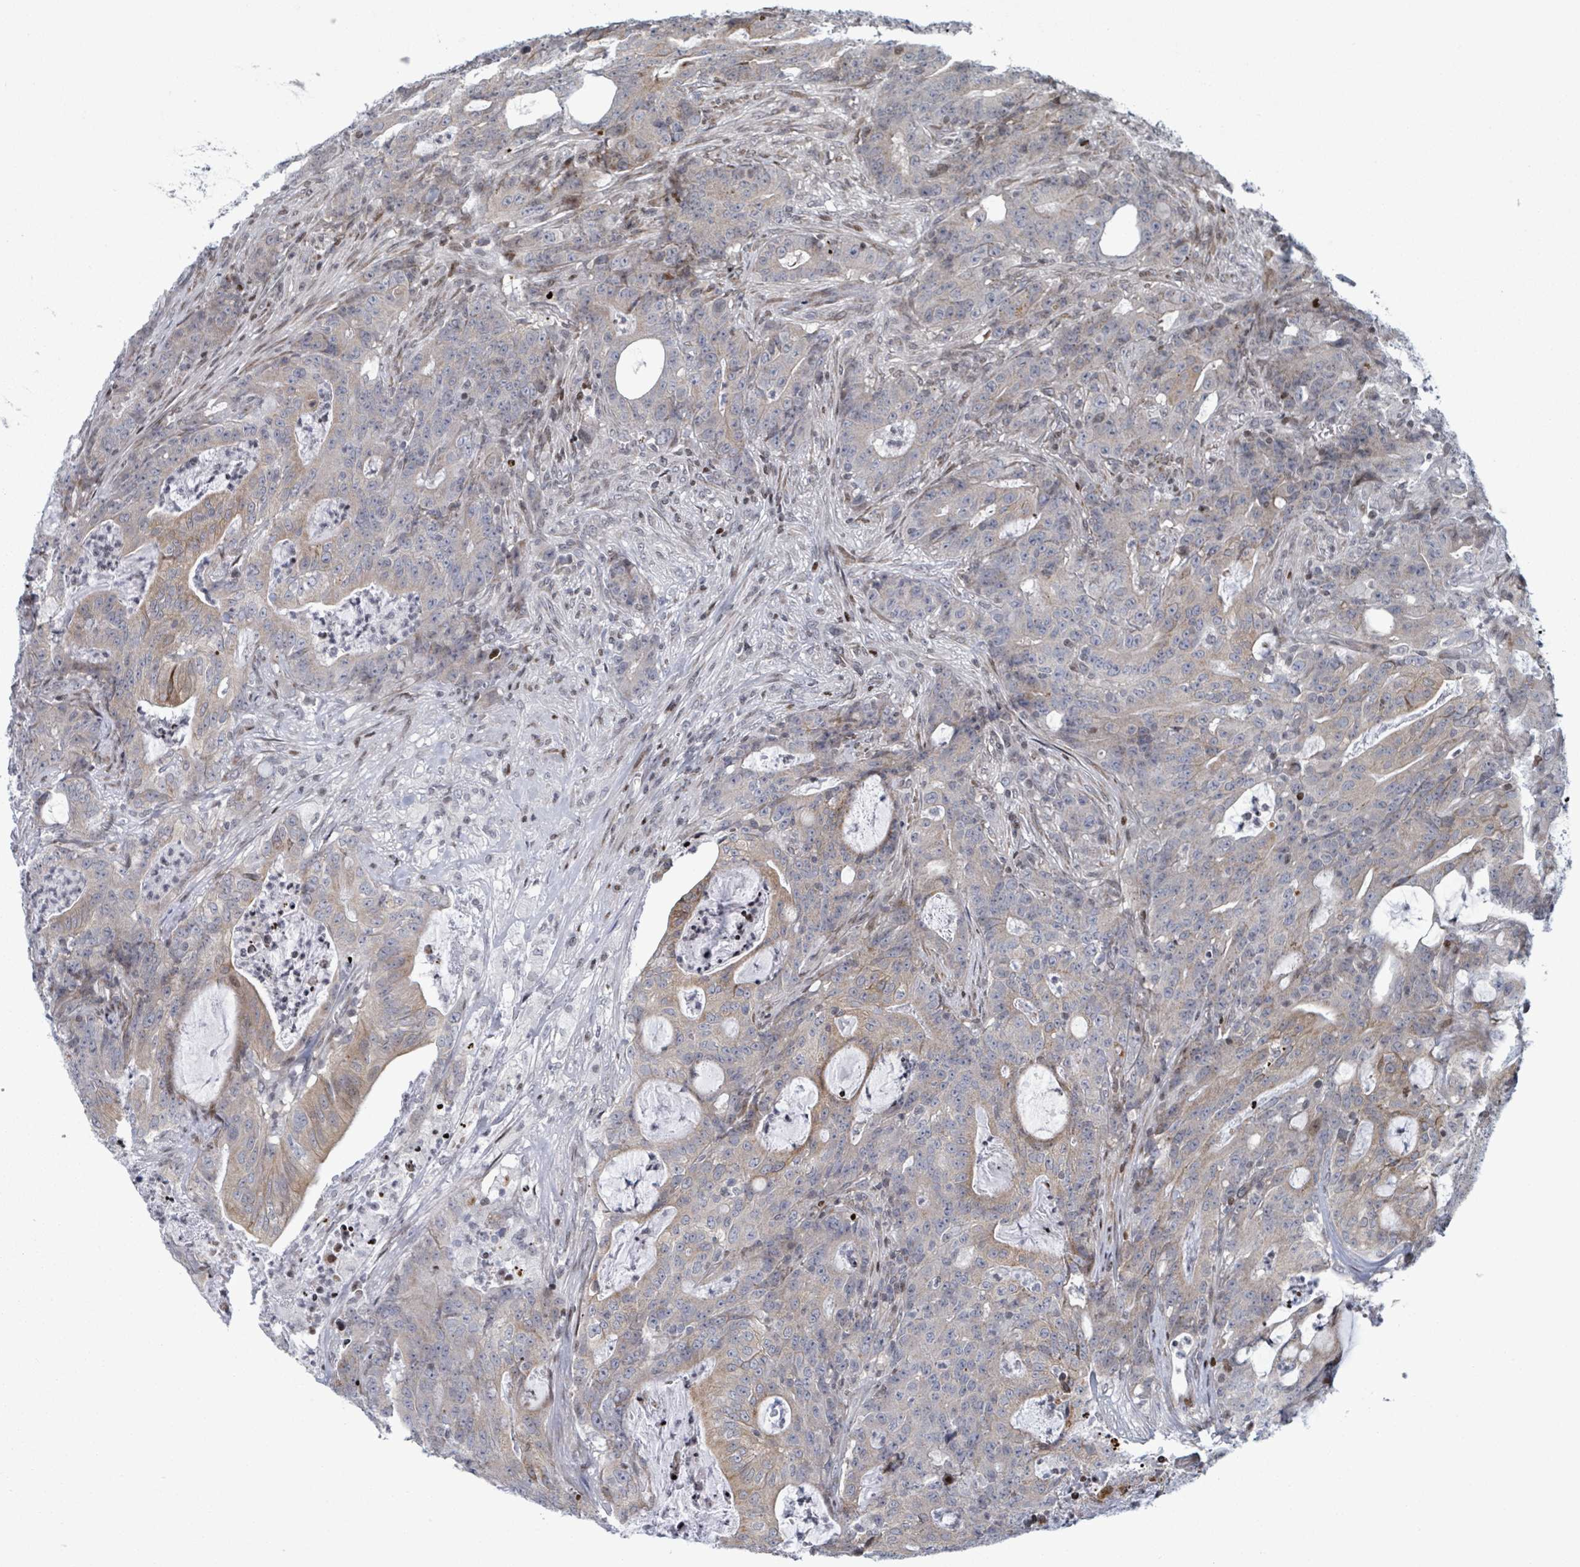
{"staining": {"intensity": "moderate", "quantity": "<25%", "location": "cytoplasmic/membranous"}, "tissue": "colorectal cancer", "cell_type": "Tumor cells", "image_type": "cancer", "snomed": [{"axis": "morphology", "description": "Adenocarcinoma, NOS"}, {"axis": "topography", "description": "Colon"}], "caption": "Protein expression analysis of colorectal cancer displays moderate cytoplasmic/membranous staining in approximately <25% of tumor cells.", "gene": "FNDC4", "patient": {"sex": "male", "age": 83}}